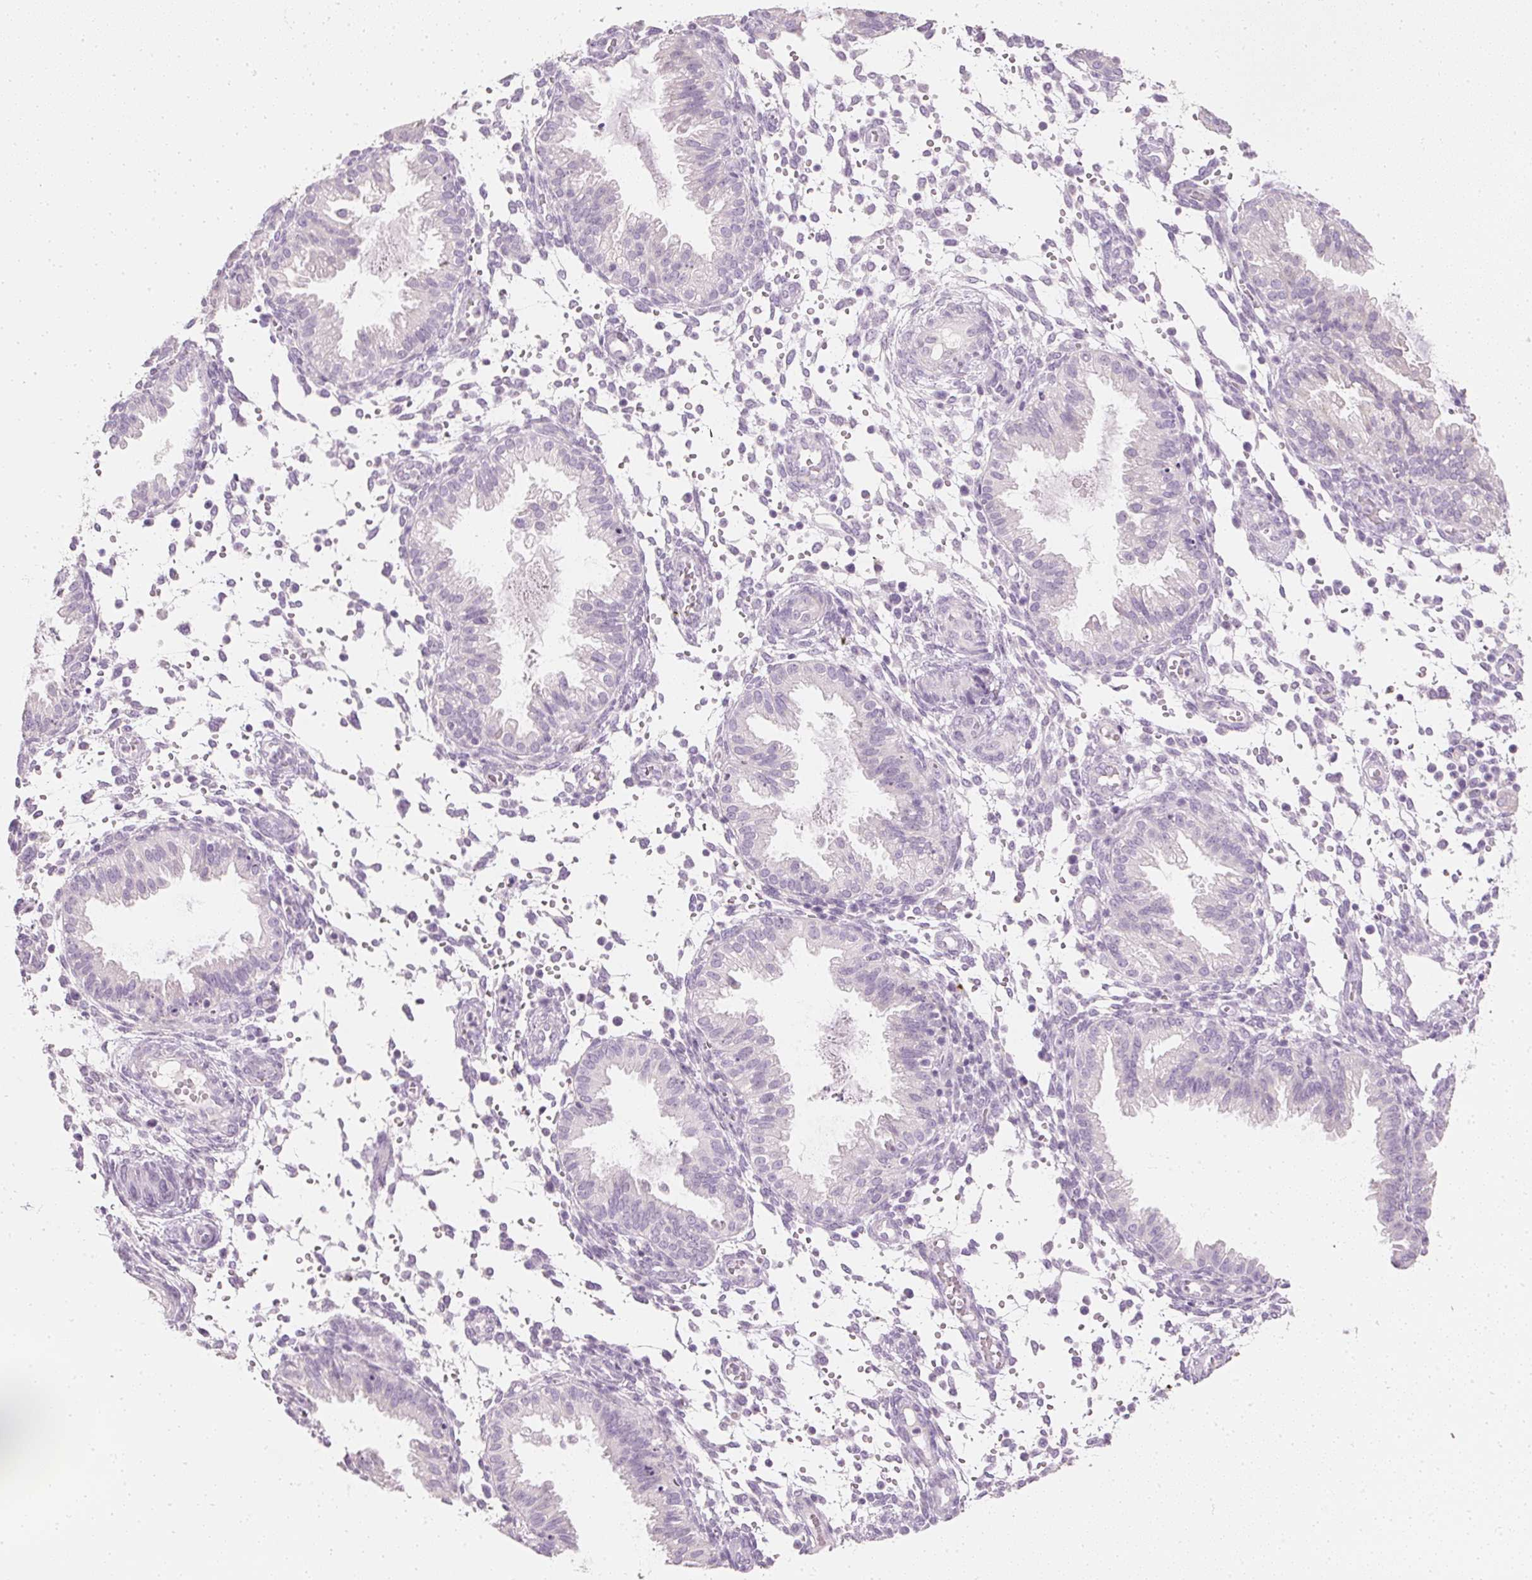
{"staining": {"intensity": "negative", "quantity": "none", "location": "none"}, "tissue": "endometrium", "cell_type": "Cells in endometrial stroma", "image_type": "normal", "snomed": [{"axis": "morphology", "description": "Normal tissue, NOS"}, {"axis": "topography", "description": "Endometrium"}], "caption": "Immunohistochemical staining of normal endometrium exhibits no significant expression in cells in endometrial stroma.", "gene": "ELAVL3", "patient": {"sex": "female", "age": 33}}